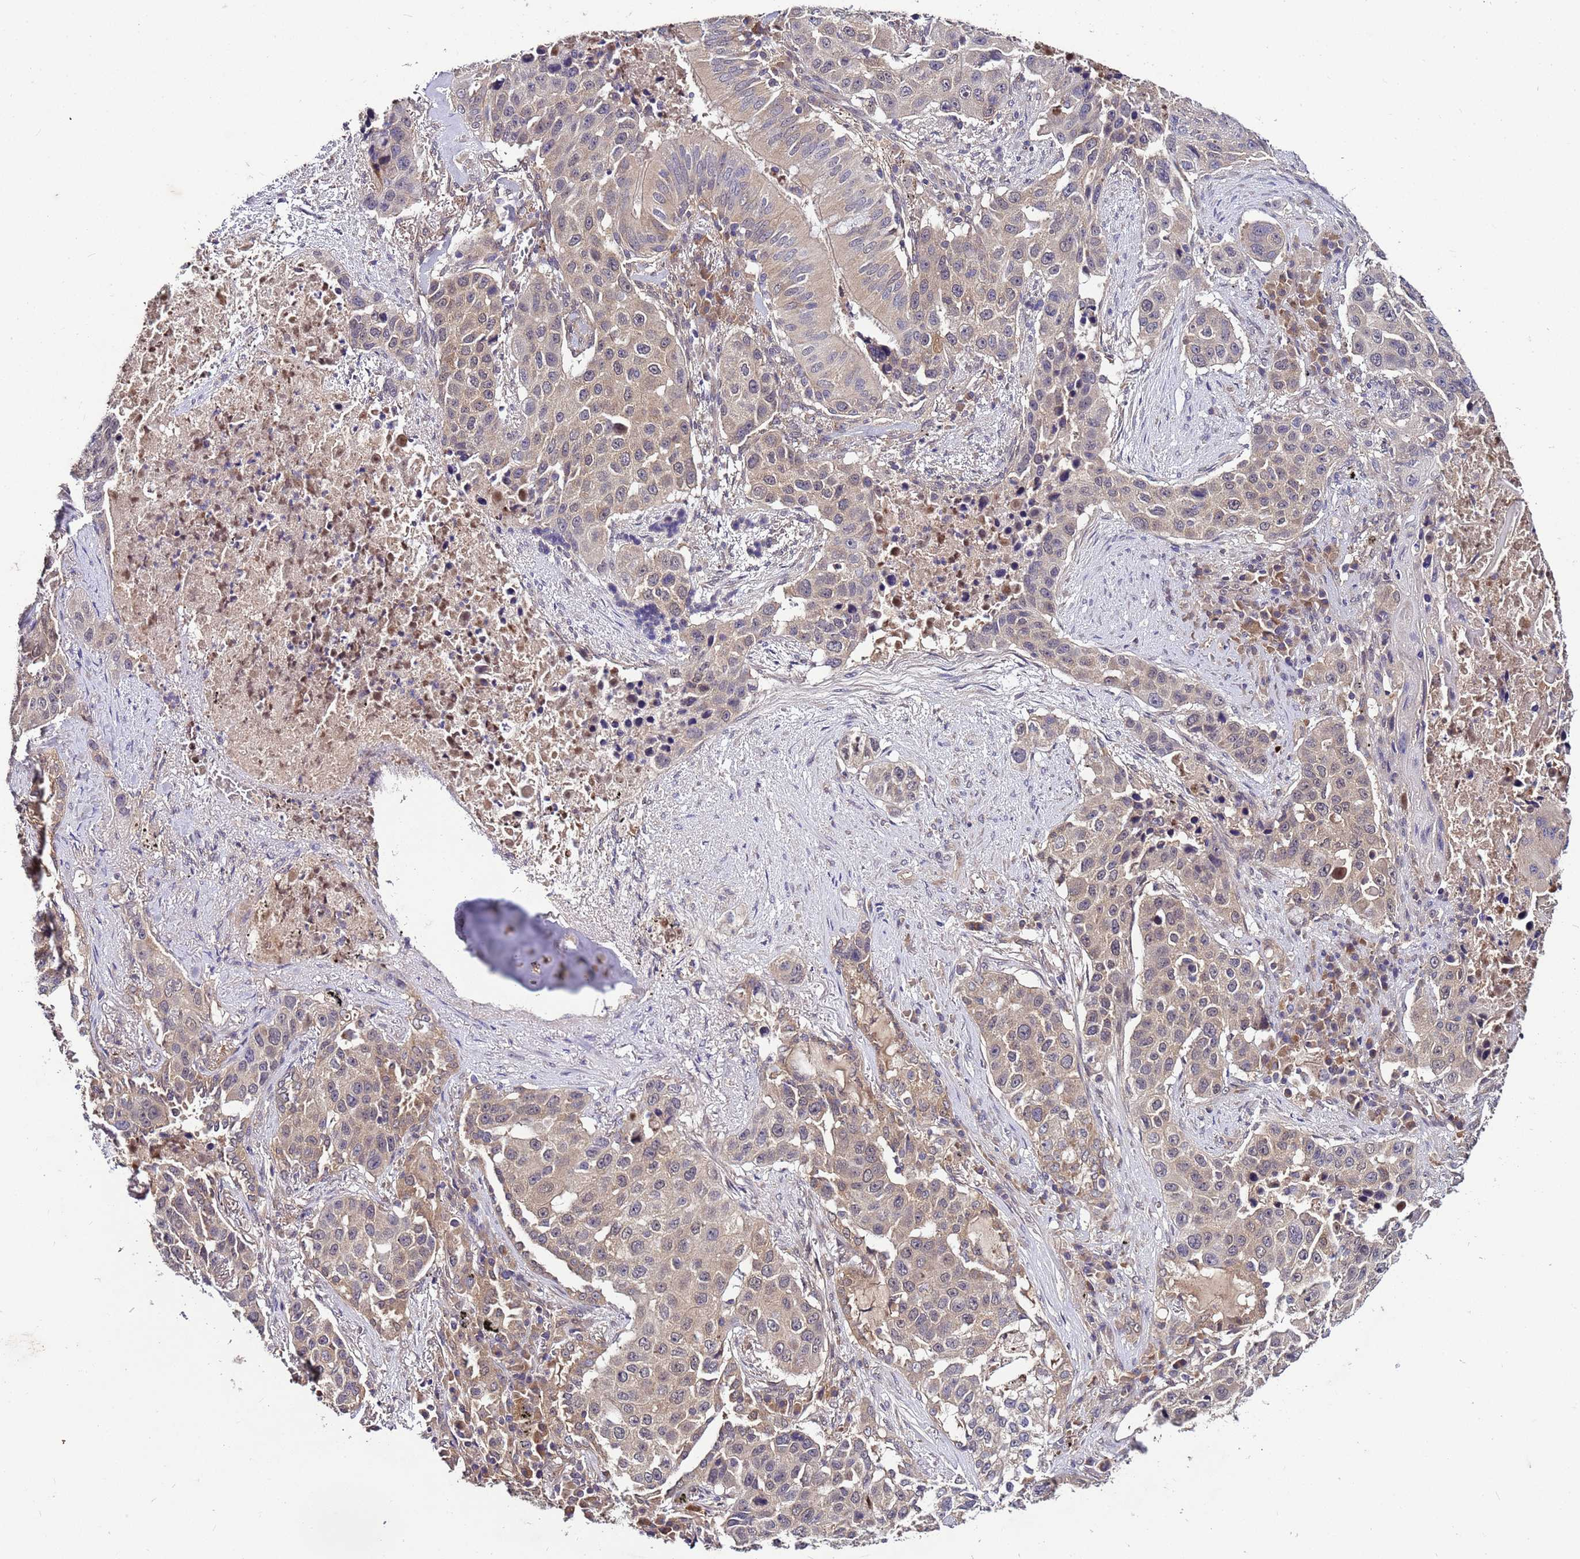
{"staining": {"intensity": "weak", "quantity": "<25%", "location": "cytoplasmic/membranous"}, "tissue": "lung cancer", "cell_type": "Tumor cells", "image_type": "cancer", "snomed": [{"axis": "morphology", "description": "Squamous cell carcinoma, NOS"}, {"axis": "topography", "description": "Lung"}], "caption": "The photomicrograph reveals no significant staining in tumor cells of squamous cell carcinoma (lung). (DAB immunohistochemistry with hematoxylin counter stain).", "gene": "GSPT2", "patient": {"sex": "female", "age": 63}}